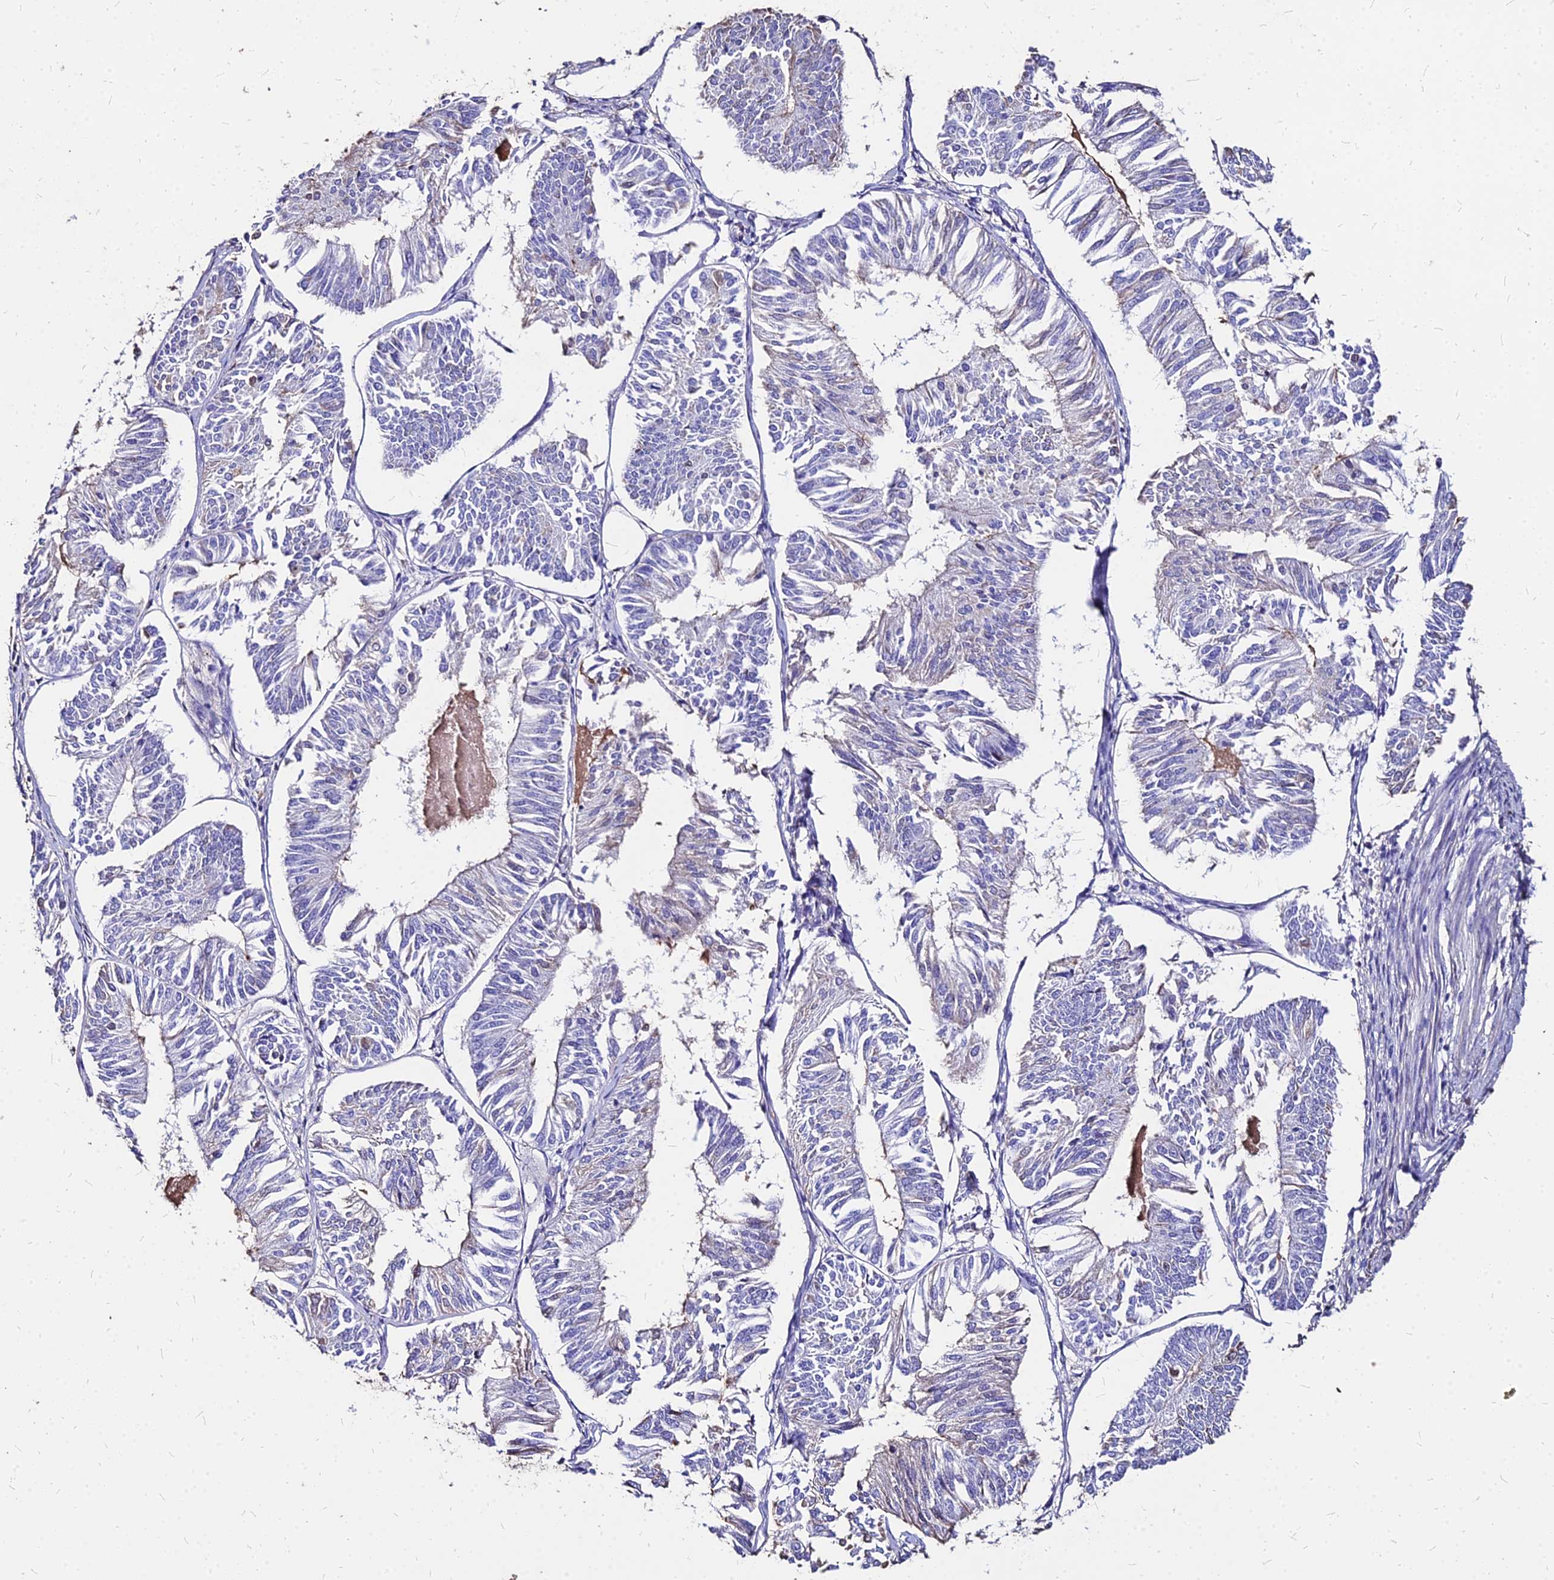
{"staining": {"intensity": "negative", "quantity": "none", "location": "none"}, "tissue": "endometrial cancer", "cell_type": "Tumor cells", "image_type": "cancer", "snomed": [{"axis": "morphology", "description": "Adenocarcinoma, NOS"}, {"axis": "topography", "description": "Endometrium"}], "caption": "This is a image of immunohistochemistry (IHC) staining of endometrial adenocarcinoma, which shows no expression in tumor cells.", "gene": "NME5", "patient": {"sex": "female", "age": 58}}